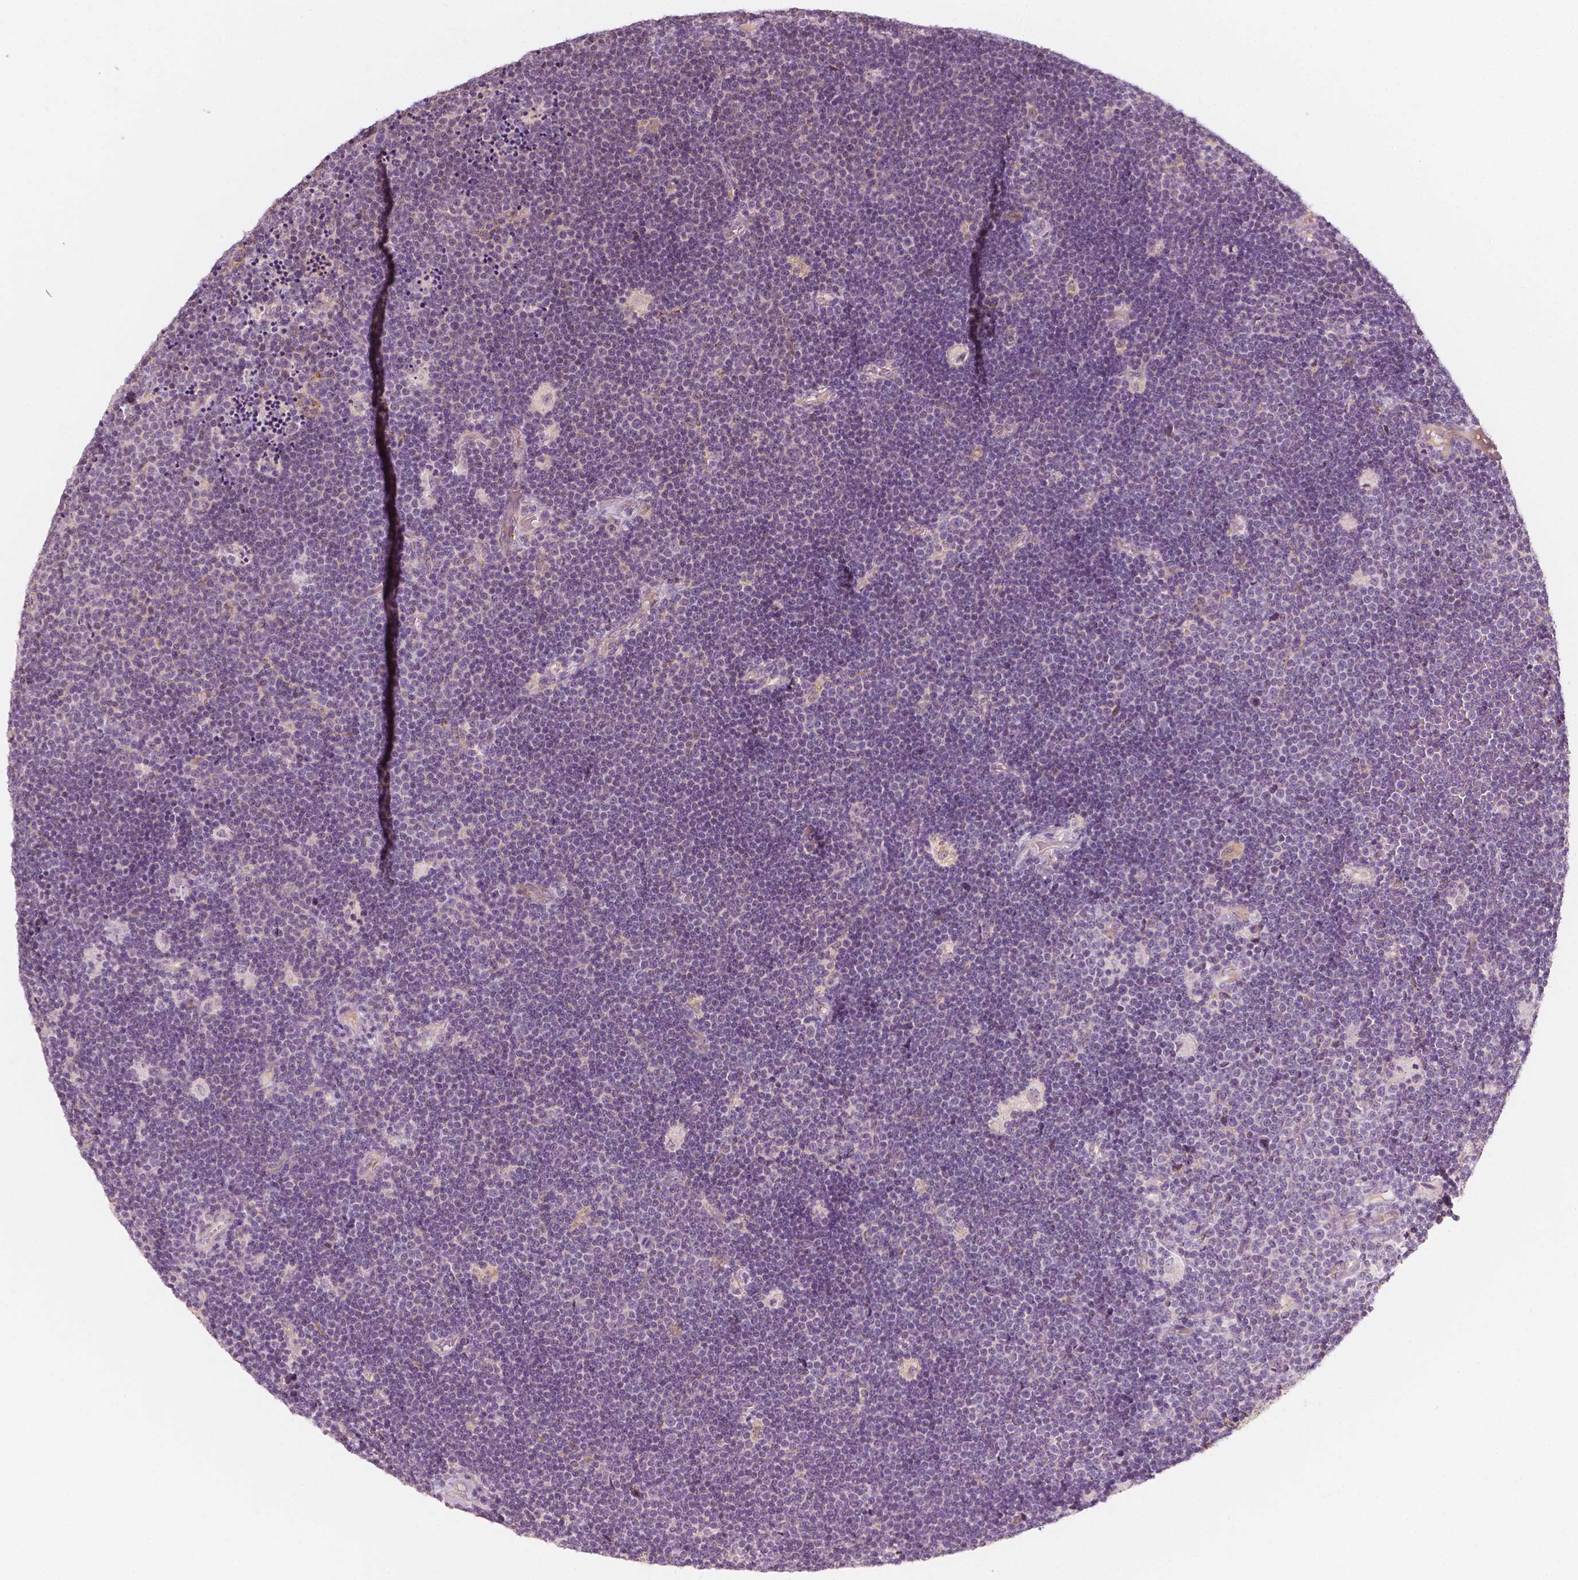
{"staining": {"intensity": "negative", "quantity": "none", "location": "none"}, "tissue": "lymphoma", "cell_type": "Tumor cells", "image_type": "cancer", "snomed": [{"axis": "morphology", "description": "Malignant lymphoma, non-Hodgkin's type, Low grade"}, {"axis": "topography", "description": "Brain"}], "caption": "Low-grade malignant lymphoma, non-Hodgkin's type was stained to show a protein in brown. There is no significant positivity in tumor cells.", "gene": "SHPK", "patient": {"sex": "female", "age": 66}}